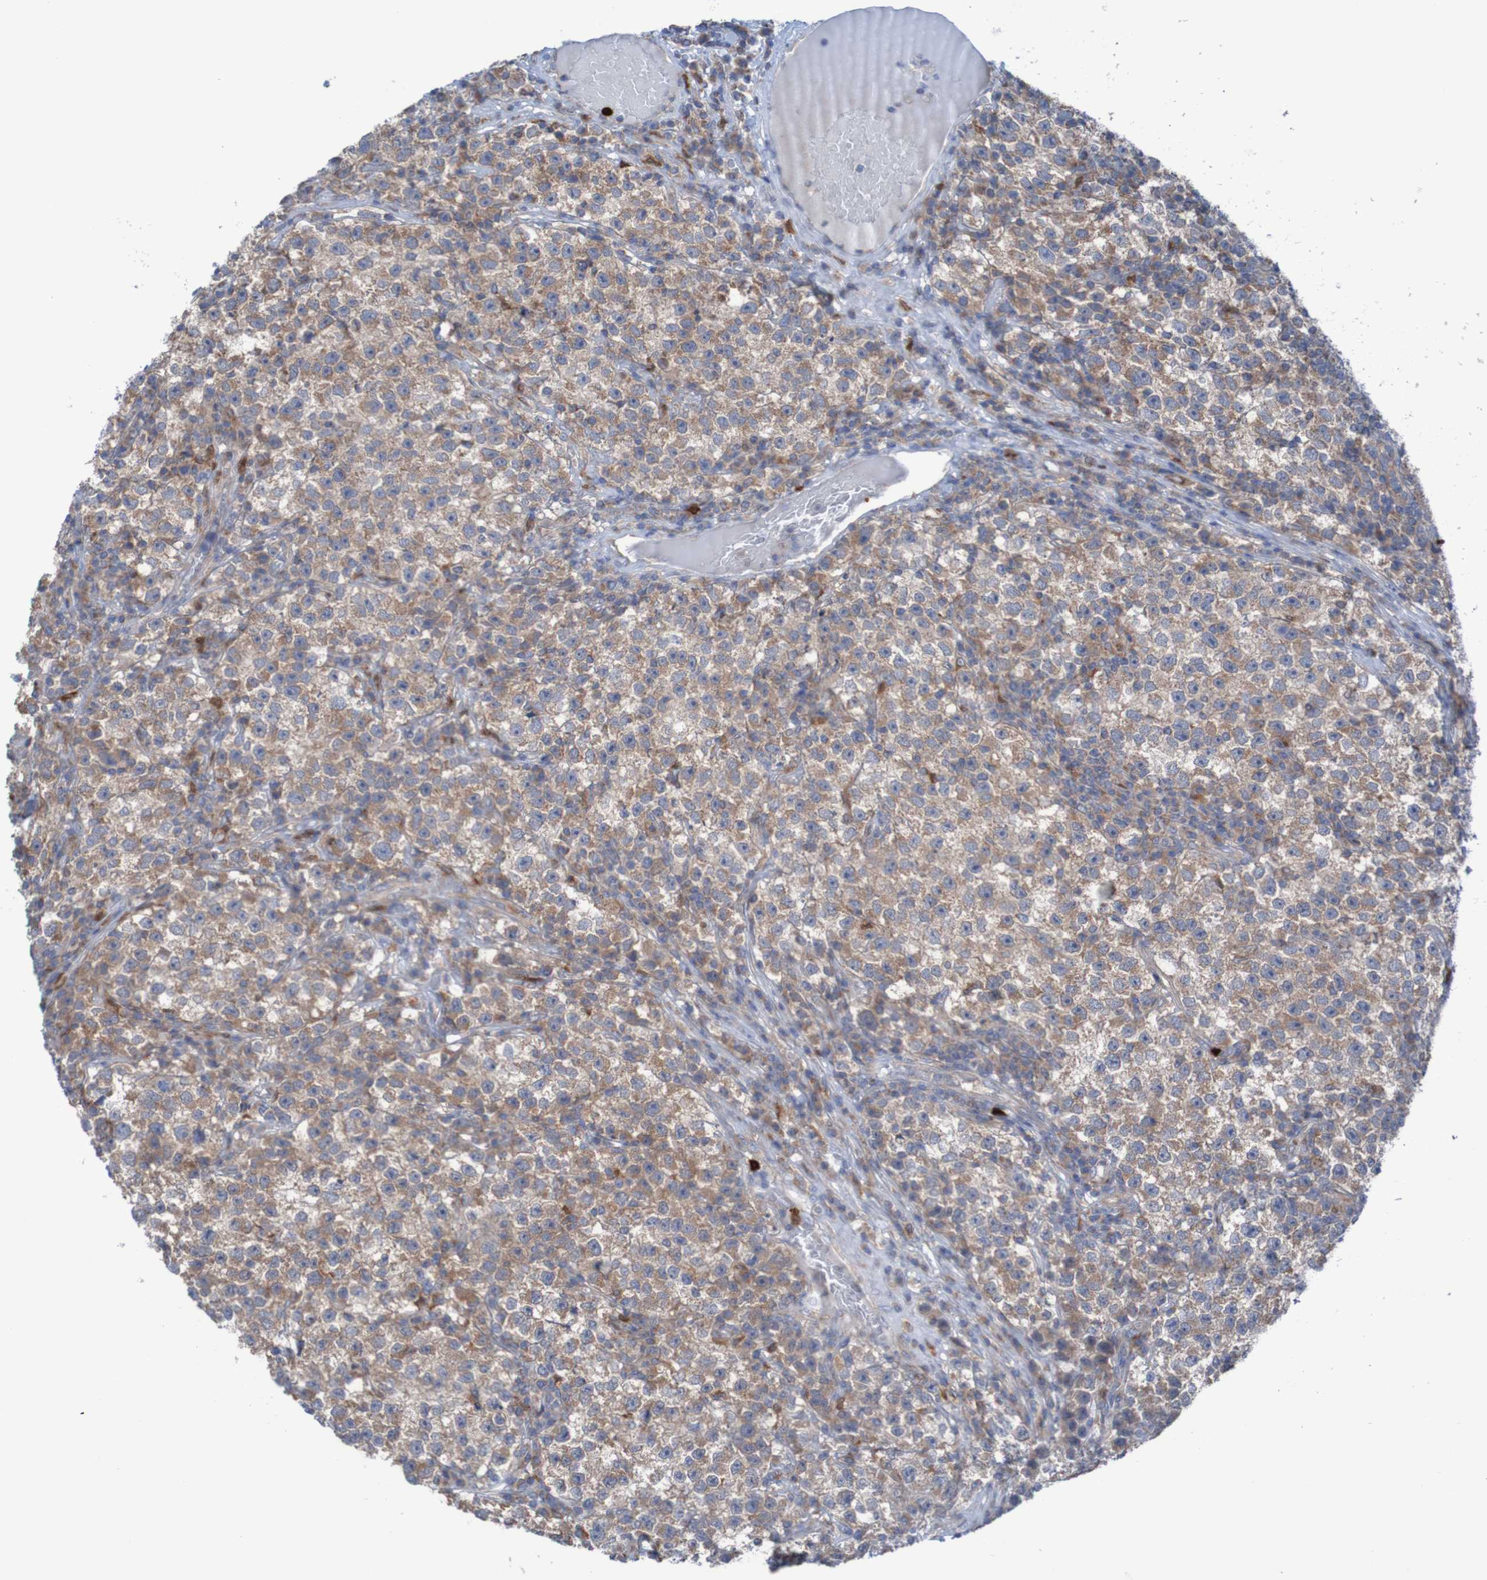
{"staining": {"intensity": "weak", "quantity": ">75%", "location": "cytoplasmic/membranous"}, "tissue": "testis cancer", "cell_type": "Tumor cells", "image_type": "cancer", "snomed": [{"axis": "morphology", "description": "Seminoma, NOS"}, {"axis": "topography", "description": "Testis"}], "caption": "Tumor cells show weak cytoplasmic/membranous staining in about >75% of cells in testis cancer (seminoma). Nuclei are stained in blue.", "gene": "PARP4", "patient": {"sex": "male", "age": 22}}